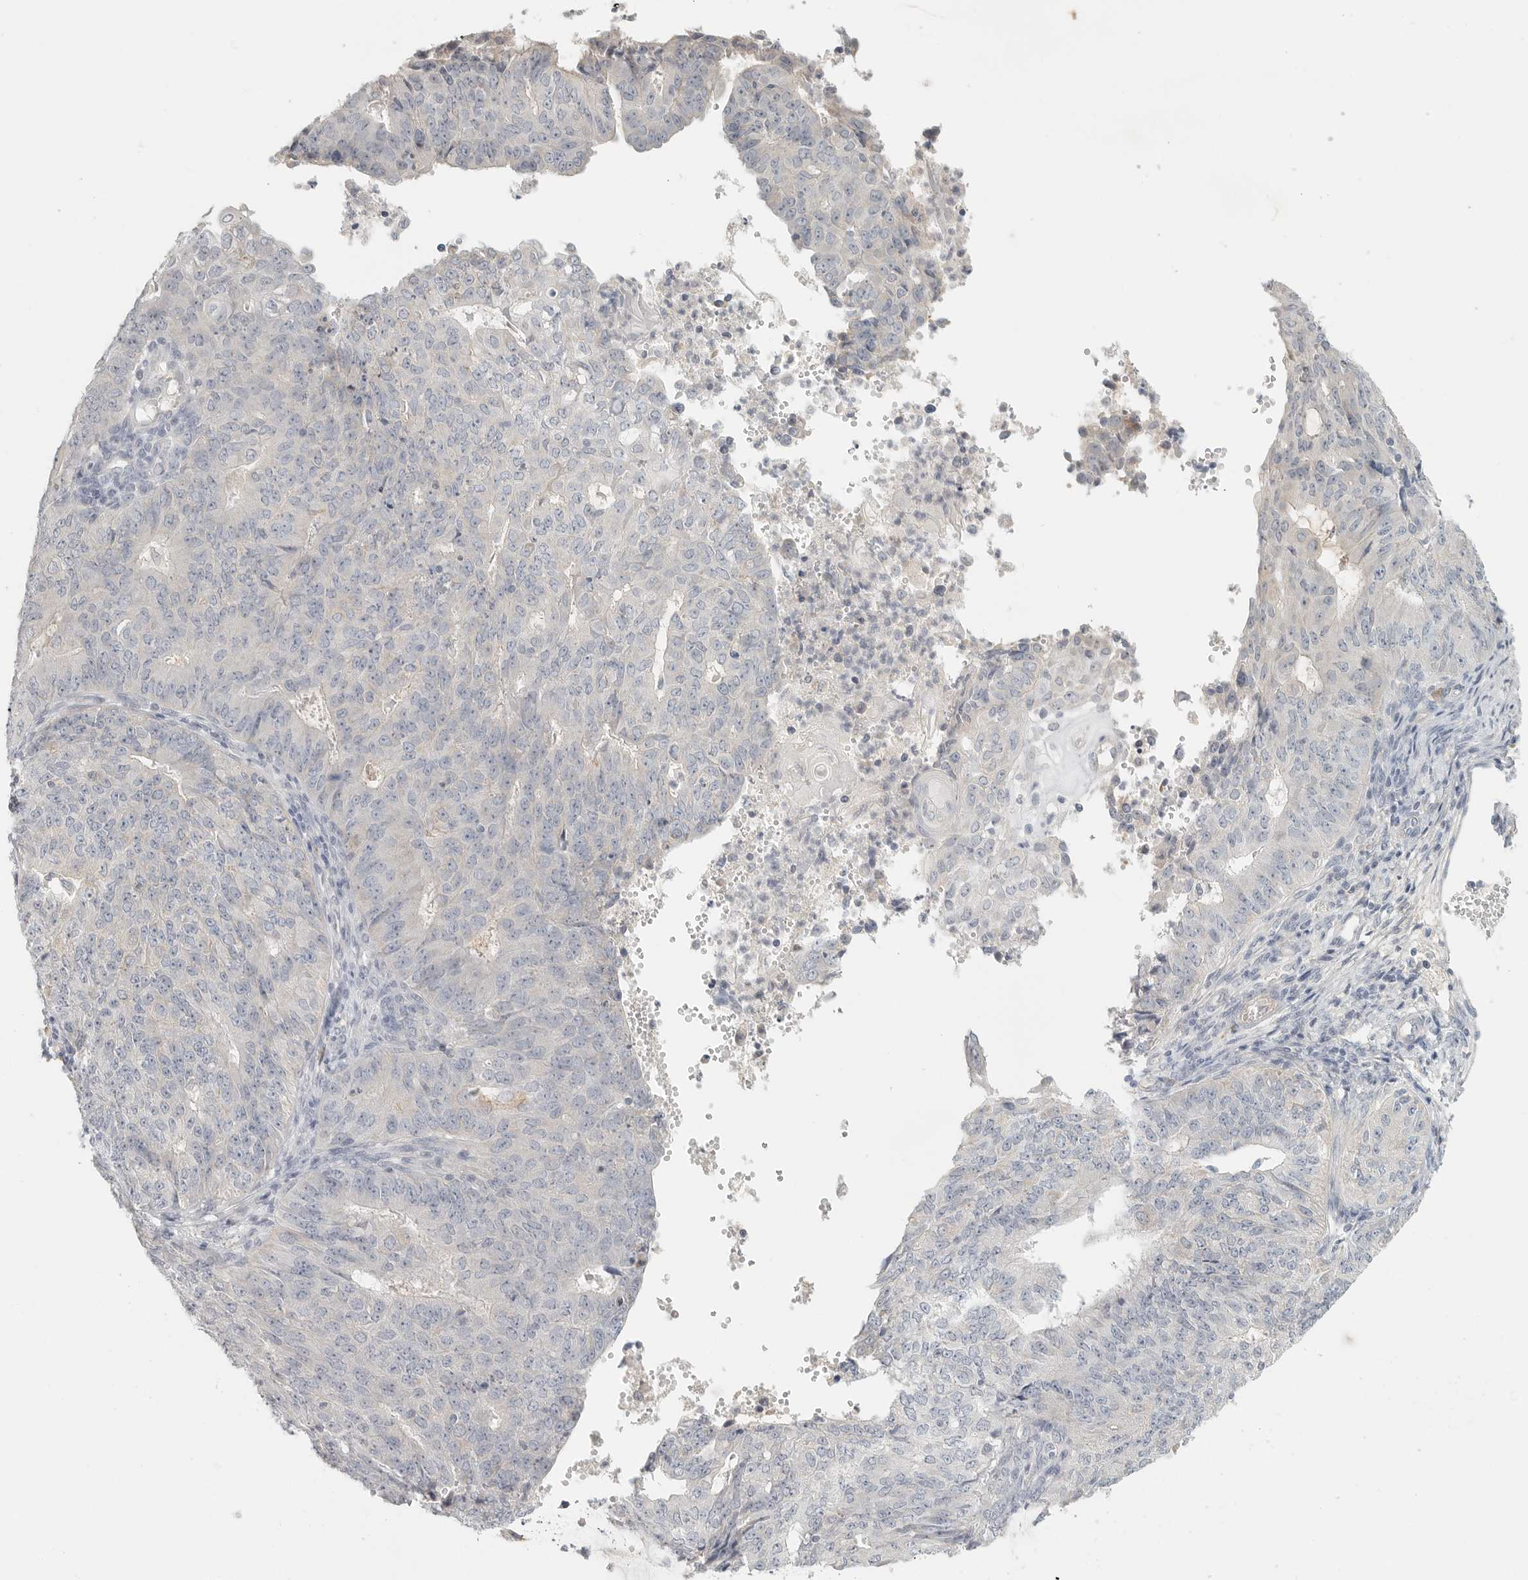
{"staining": {"intensity": "negative", "quantity": "none", "location": "none"}, "tissue": "endometrial cancer", "cell_type": "Tumor cells", "image_type": "cancer", "snomed": [{"axis": "morphology", "description": "Adenocarcinoma, NOS"}, {"axis": "topography", "description": "Endometrium"}], "caption": "High power microscopy image of an immunohistochemistry (IHC) histopathology image of endometrial adenocarcinoma, revealing no significant positivity in tumor cells.", "gene": "SLC25A36", "patient": {"sex": "female", "age": 32}}